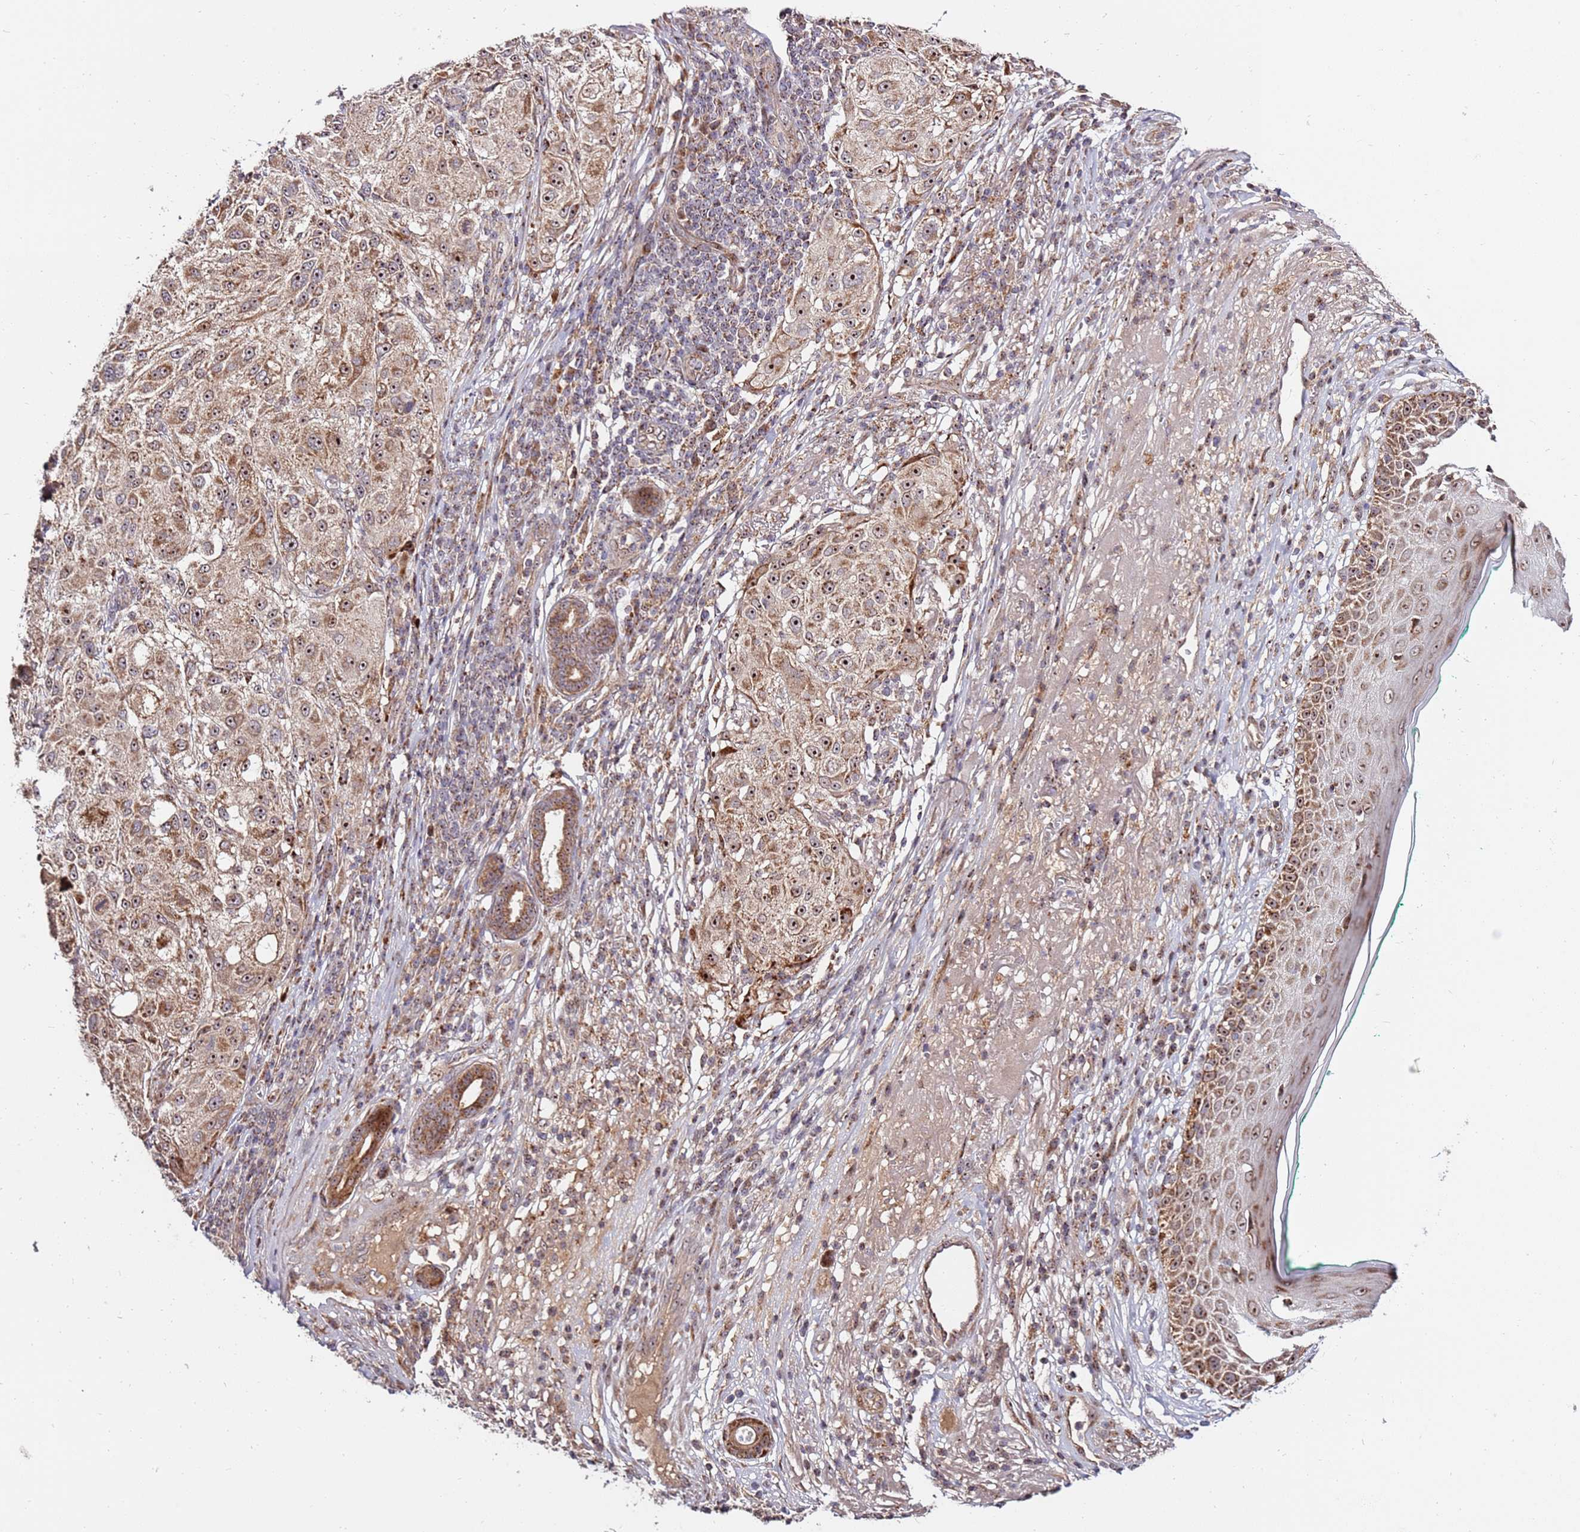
{"staining": {"intensity": "moderate", "quantity": ">75%", "location": "cytoplasmic/membranous,nuclear"}, "tissue": "melanoma", "cell_type": "Tumor cells", "image_type": "cancer", "snomed": [{"axis": "morphology", "description": "Necrosis, NOS"}, {"axis": "morphology", "description": "Malignant melanoma, NOS"}, {"axis": "topography", "description": "Skin"}], "caption": "DAB (3,3'-diaminobenzidine) immunohistochemical staining of human malignant melanoma reveals moderate cytoplasmic/membranous and nuclear protein expression in approximately >75% of tumor cells. (IHC, brightfield microscopy, high magnification).", "gene": "KIF25", "patient": {"sex": "female", "age": 87}}